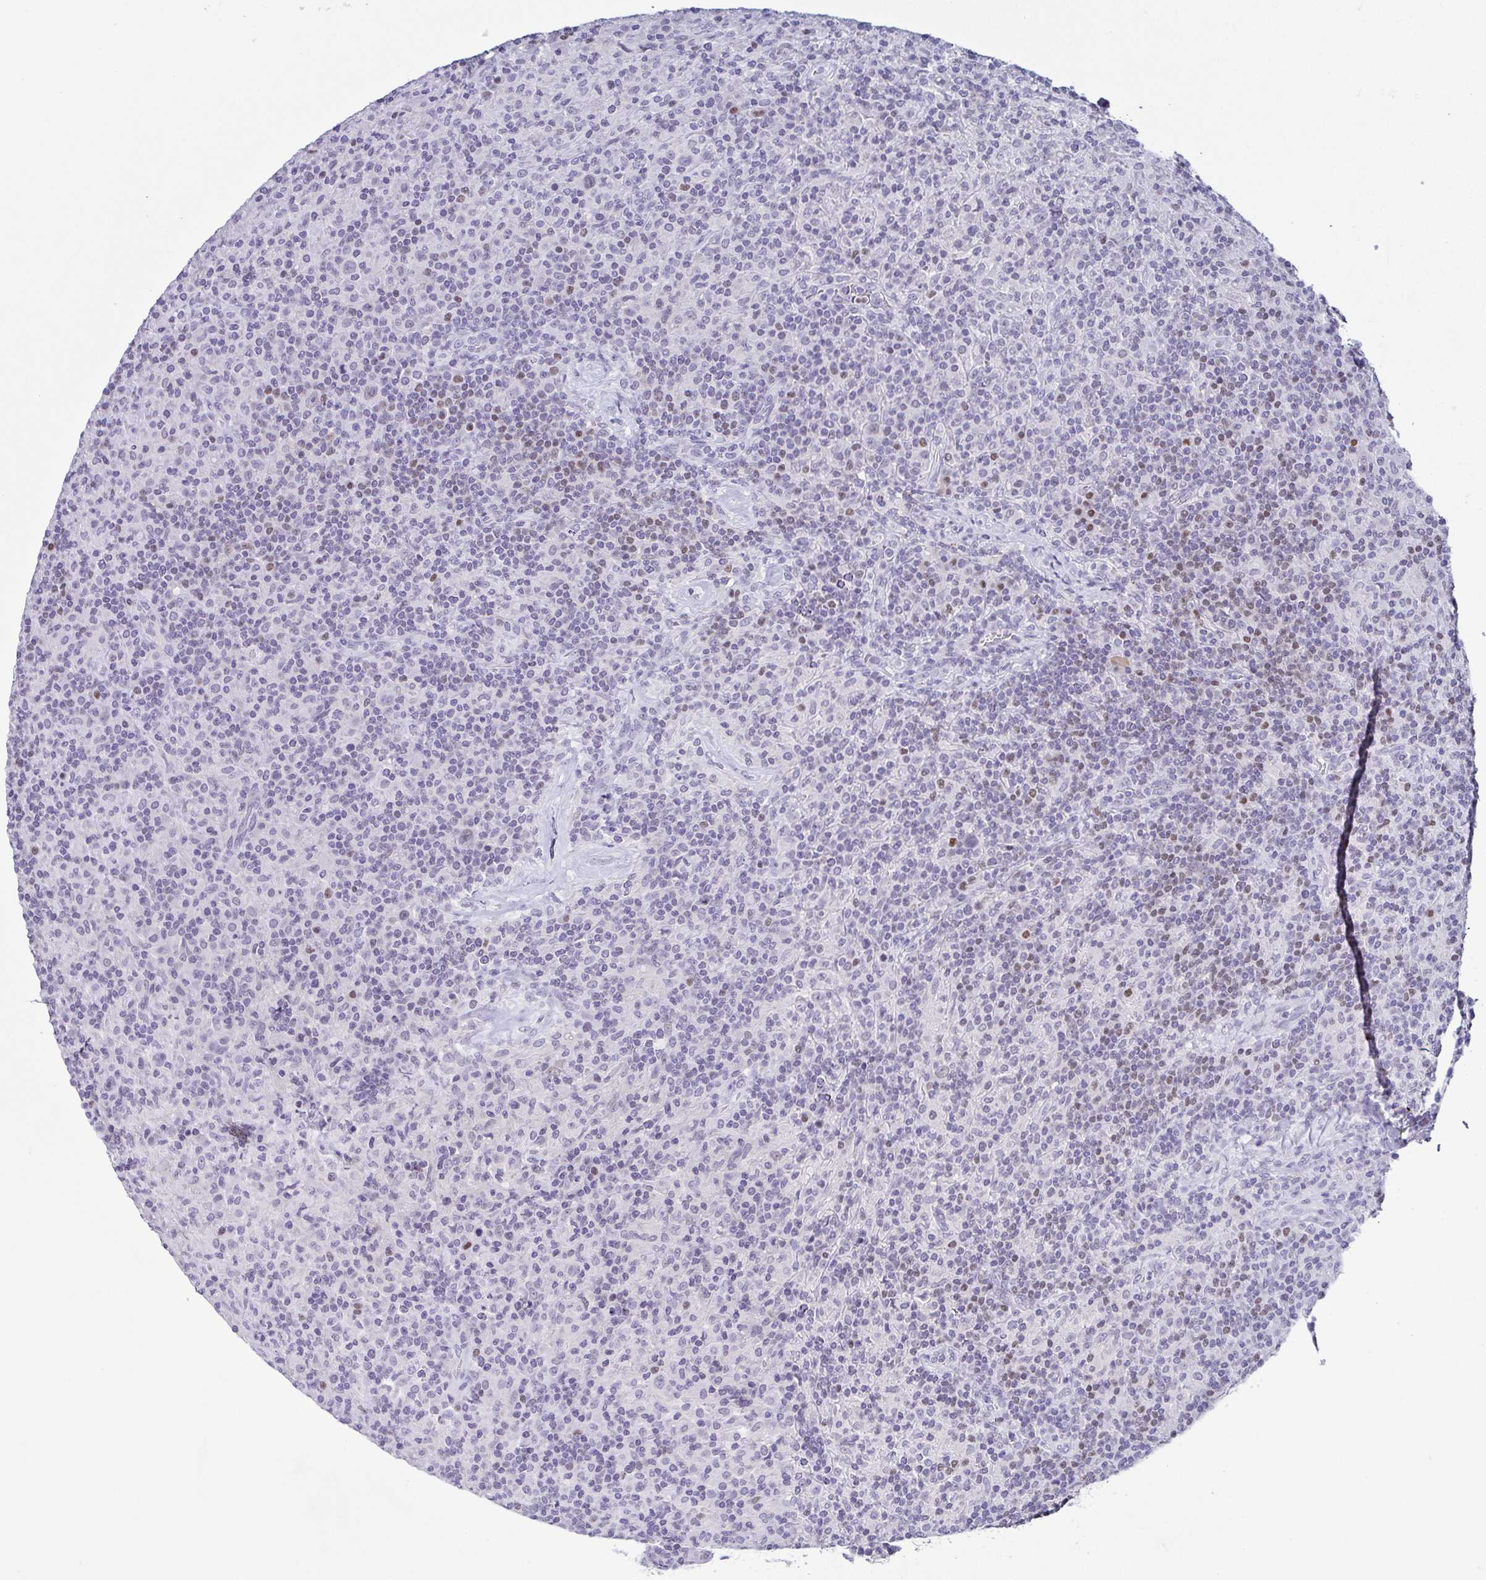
{"staining": {"intensity": "negative", "quantity": "none", "location": "none"}, "tissue": "lymphoma", "cell_type": "Tumor cells", "image_type": "cancer", "snomed": [{"axis": "morphology", "description": "Hodgkin's disease, NOS"}, {"axis": "topography", "description": "Lymph node"}], "caption": "Protein analysis of lymphoma reveals no significant positivity in tumor cells.", "gene": "TCF3", "patient": {"sex": "male", "age": 70}}